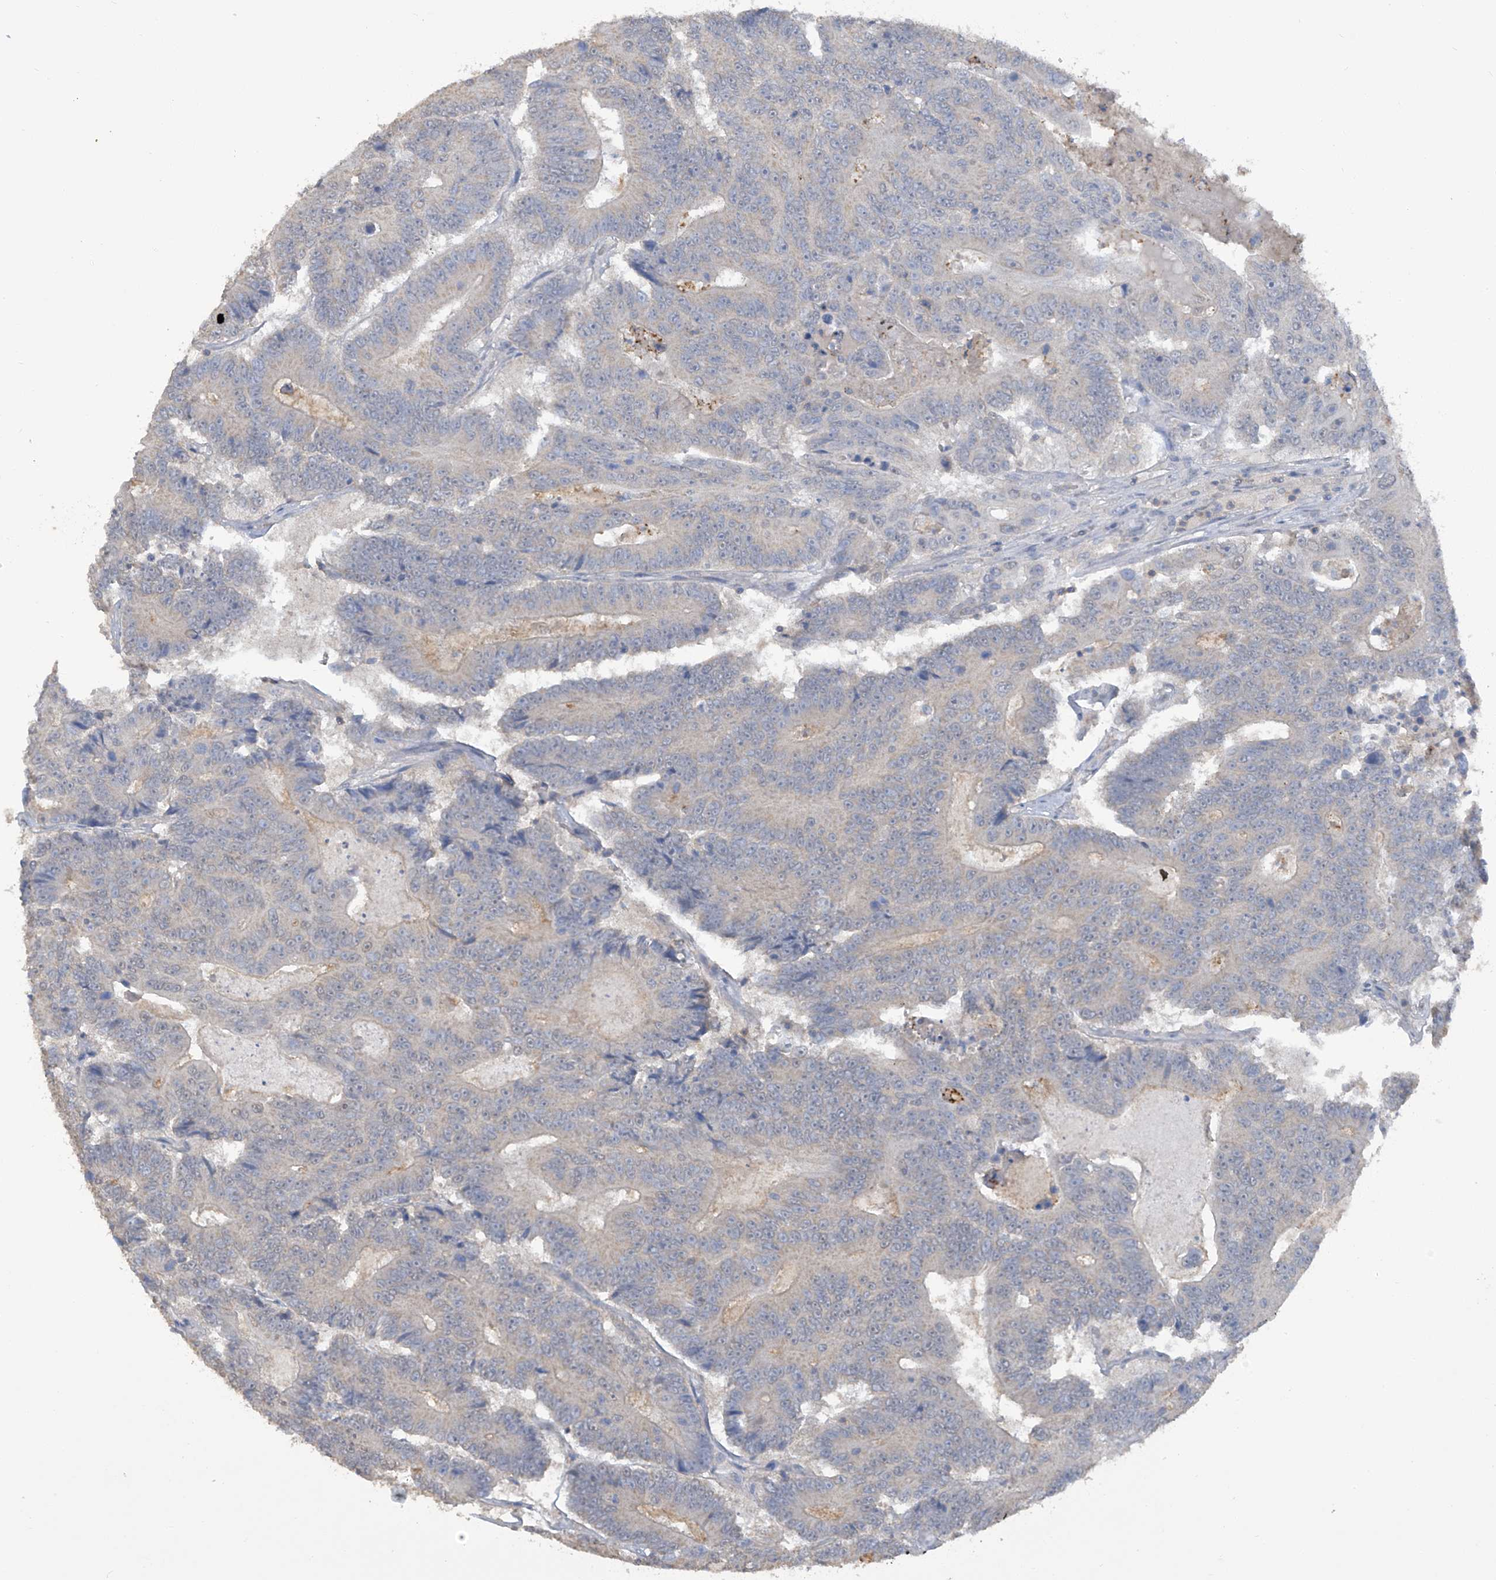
{"staining": {"intensity": "negative", "quantity": "none", "location": "none"}, "tissue": "colorectal cancer", "cell_type": "Tumor cells", "image_type": "cancer", "snomed": [{"axis": "morphology", "description": "Adenocarcinoma, NOS"}, {"axis": "topography", "description": "Colon"}], "caption": "Immunohistochemistry image of colorectal cancer stained for a protein (brown), which shows no expression in tumor cells. (Immunohistochemistry (ihc), brightfield microscopy, high magnification).", "gene": "HAS3", "patient": {"sex": "male", "age": 83}}